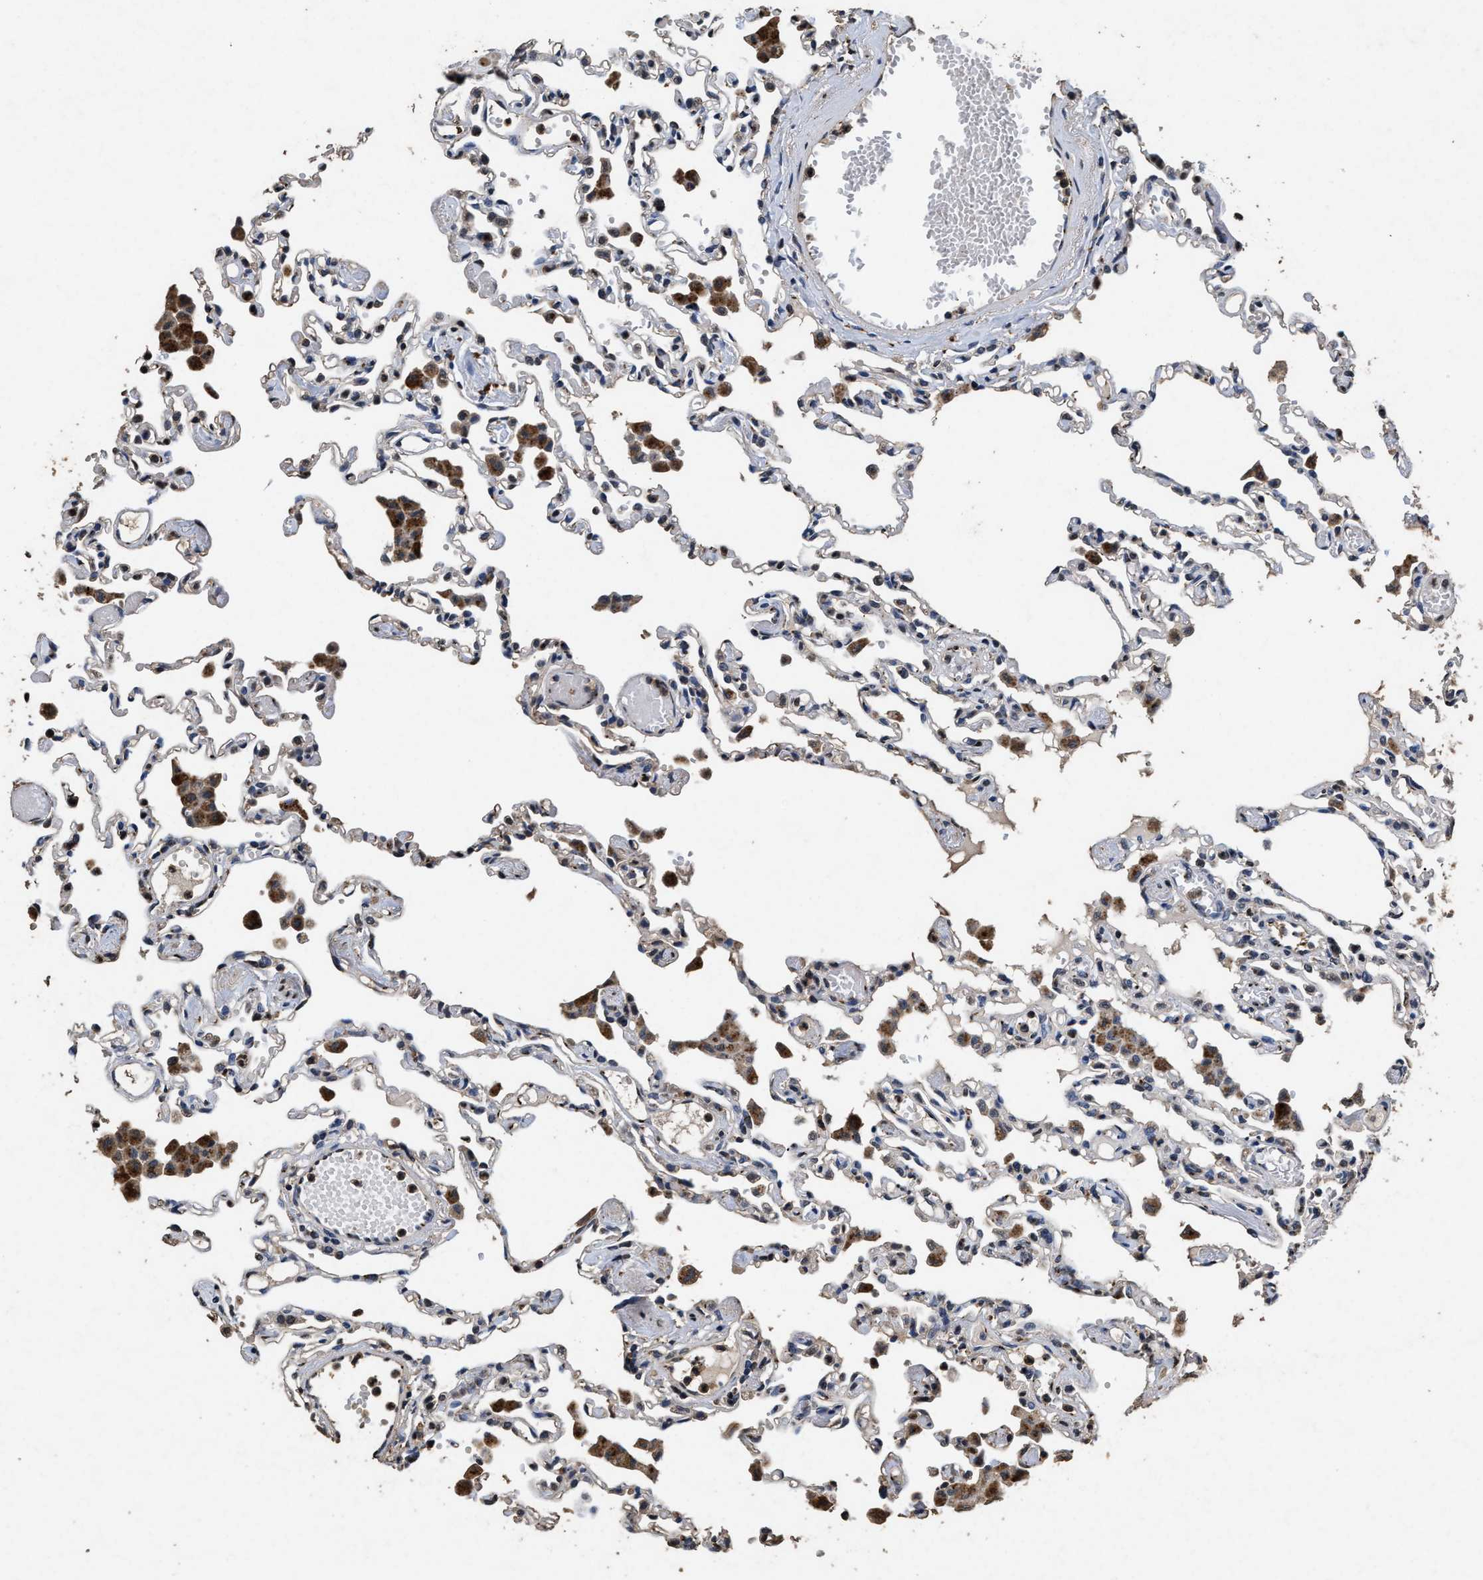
{"staining": {"intensity": "negative", "quantity": "none", "location": "none"}, "tissue": "lung", "cell_type": "Alveolar cells", "image_type": "normal", "snomed": [{"axis": "morphology", "description": "Normal tissue, NOS"}, {"axis": "topography", "description": "Bronchus"}, {"axis": "topography", "description": "Lung"}], "caption": "High magnification brightfield microscopy of benign lung stained with DAB (brown) and counterstained with hematoxylin (blue): alveolar cells show no significant positivity.", "gene": "TPST2", "patient": {"sex": "female", "age": 49}}